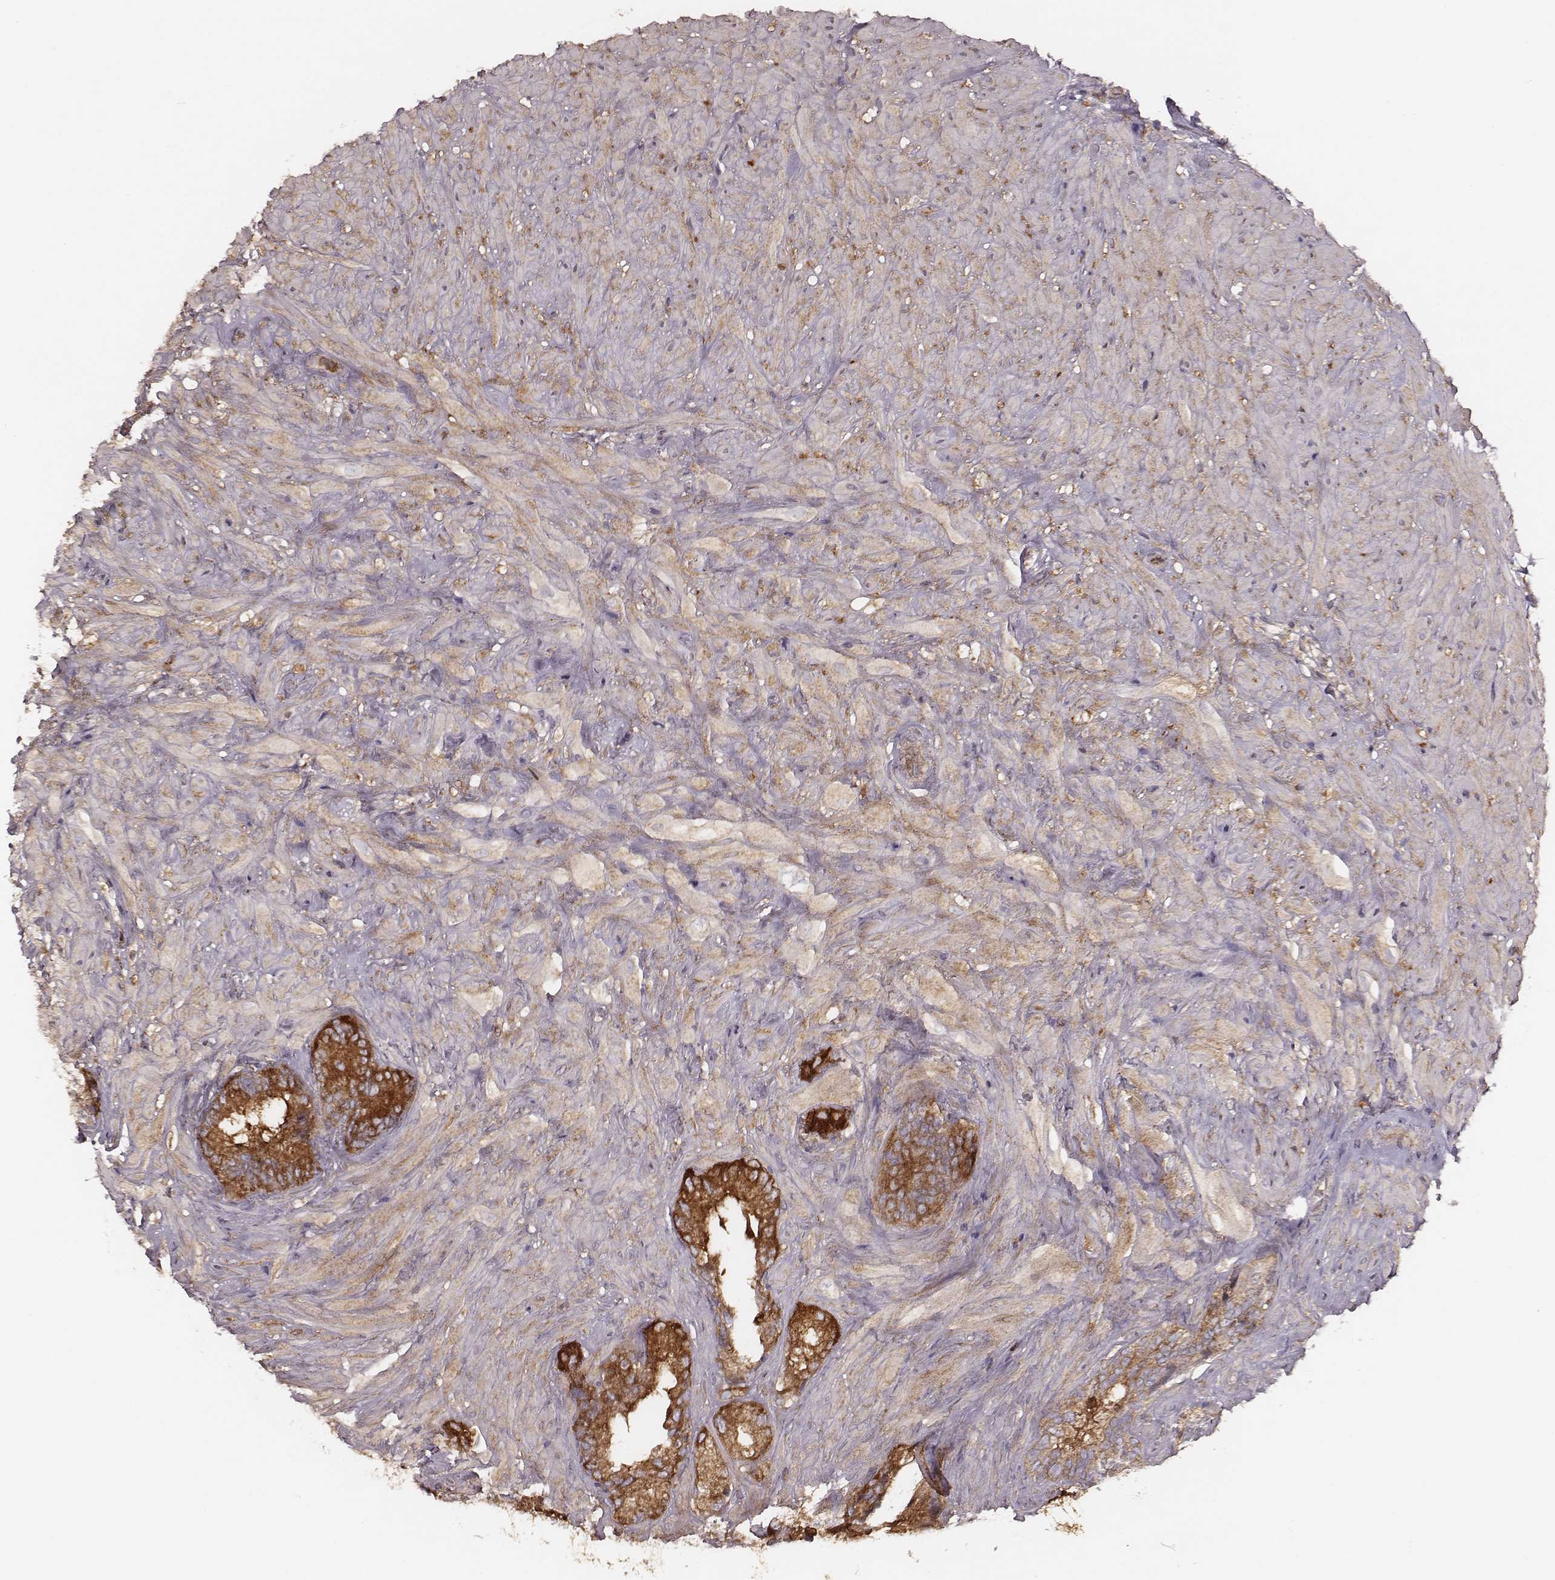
{"staining": {"intensity": "moderate", "quantity": ">75%", "location": "cytoplasmic/membranous"}, "tissue": "seminal vesicle", "cell_type": "Glandular cells", "image_type": "normal", "snomed": [{"axis": "morphology", "description": "Normal tissue, NOS"}, {"axis": "topography", "description": "Seminal veicle"}], "caption": "About >75% of glandular cells in normal seminal vesicle demonstrate moderate cytoplasmic/membranous protein expression as visualized by brown immunohistochemical staining.", "gene": "CARS1", "patient": {"sex": "male", "age": 72}}